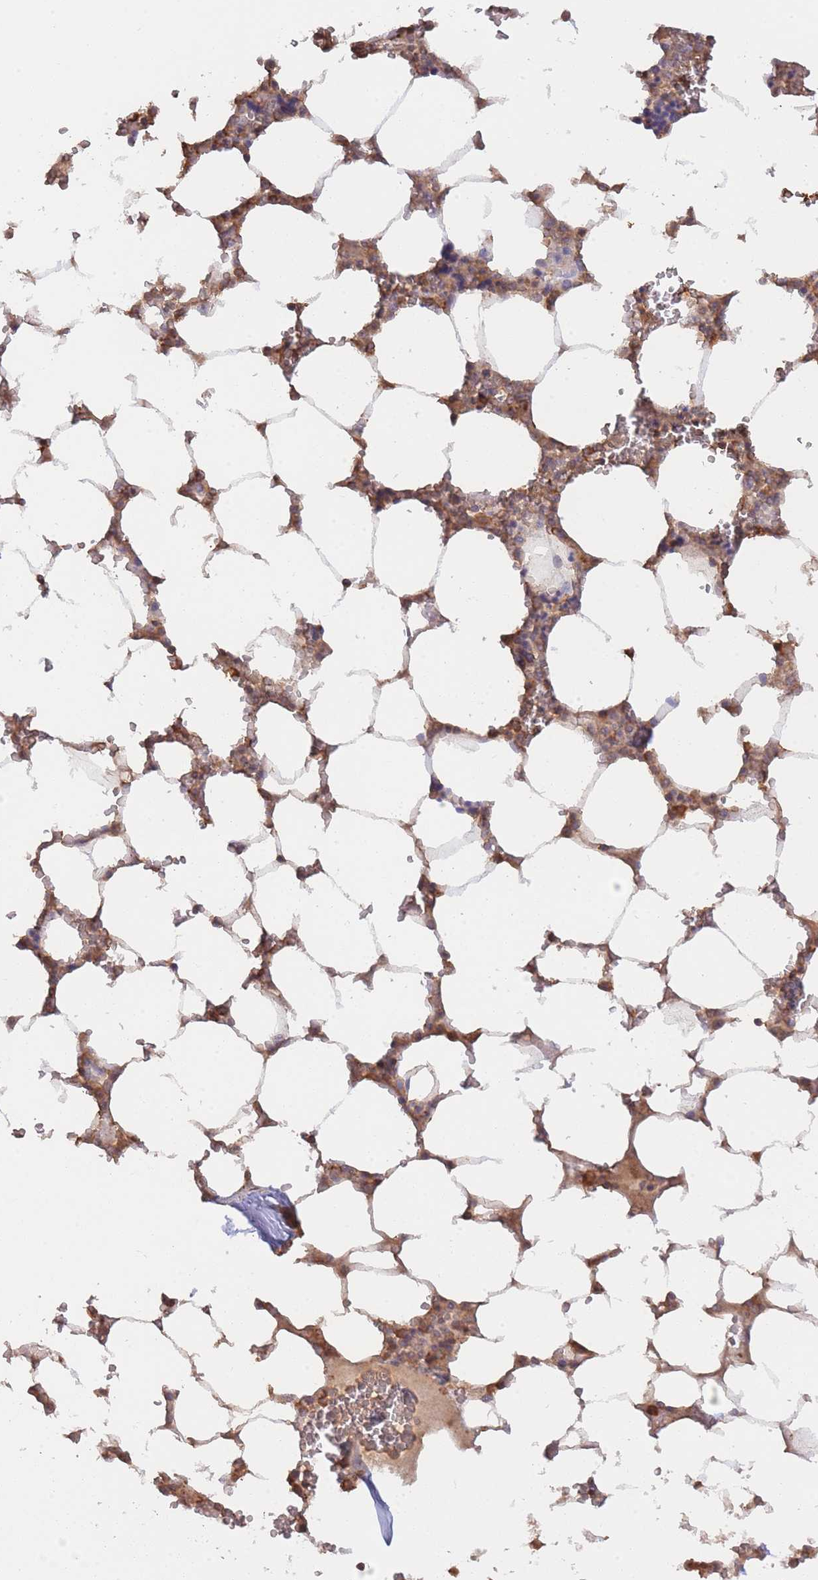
{"staining": {"intensity": "weak", "quantity": "25%-75%", "location": "cytoplasmic/membranous"}, "tissue": "bone marrow", "cell_type": "Hematopoietic cells", "image_type": "normal", "snomed": [{"axis": "morphology", "description": "Normal tissue, NOS"}, {"axis": "topography", "description": "Bone marrow"}], "caption": "A high-resolution photomicrograph shows immunohistochemistry staining of unremarkable bone marrow, which demonstrates weak cytoplasmic/membranous expression in approximately 25%-75% of hematopoietic cells. (brown staining indicates protein expression, while blue staining denotes nuclei).", "gene": "METRN", "patient": {"sex": "male", "age": 64}}